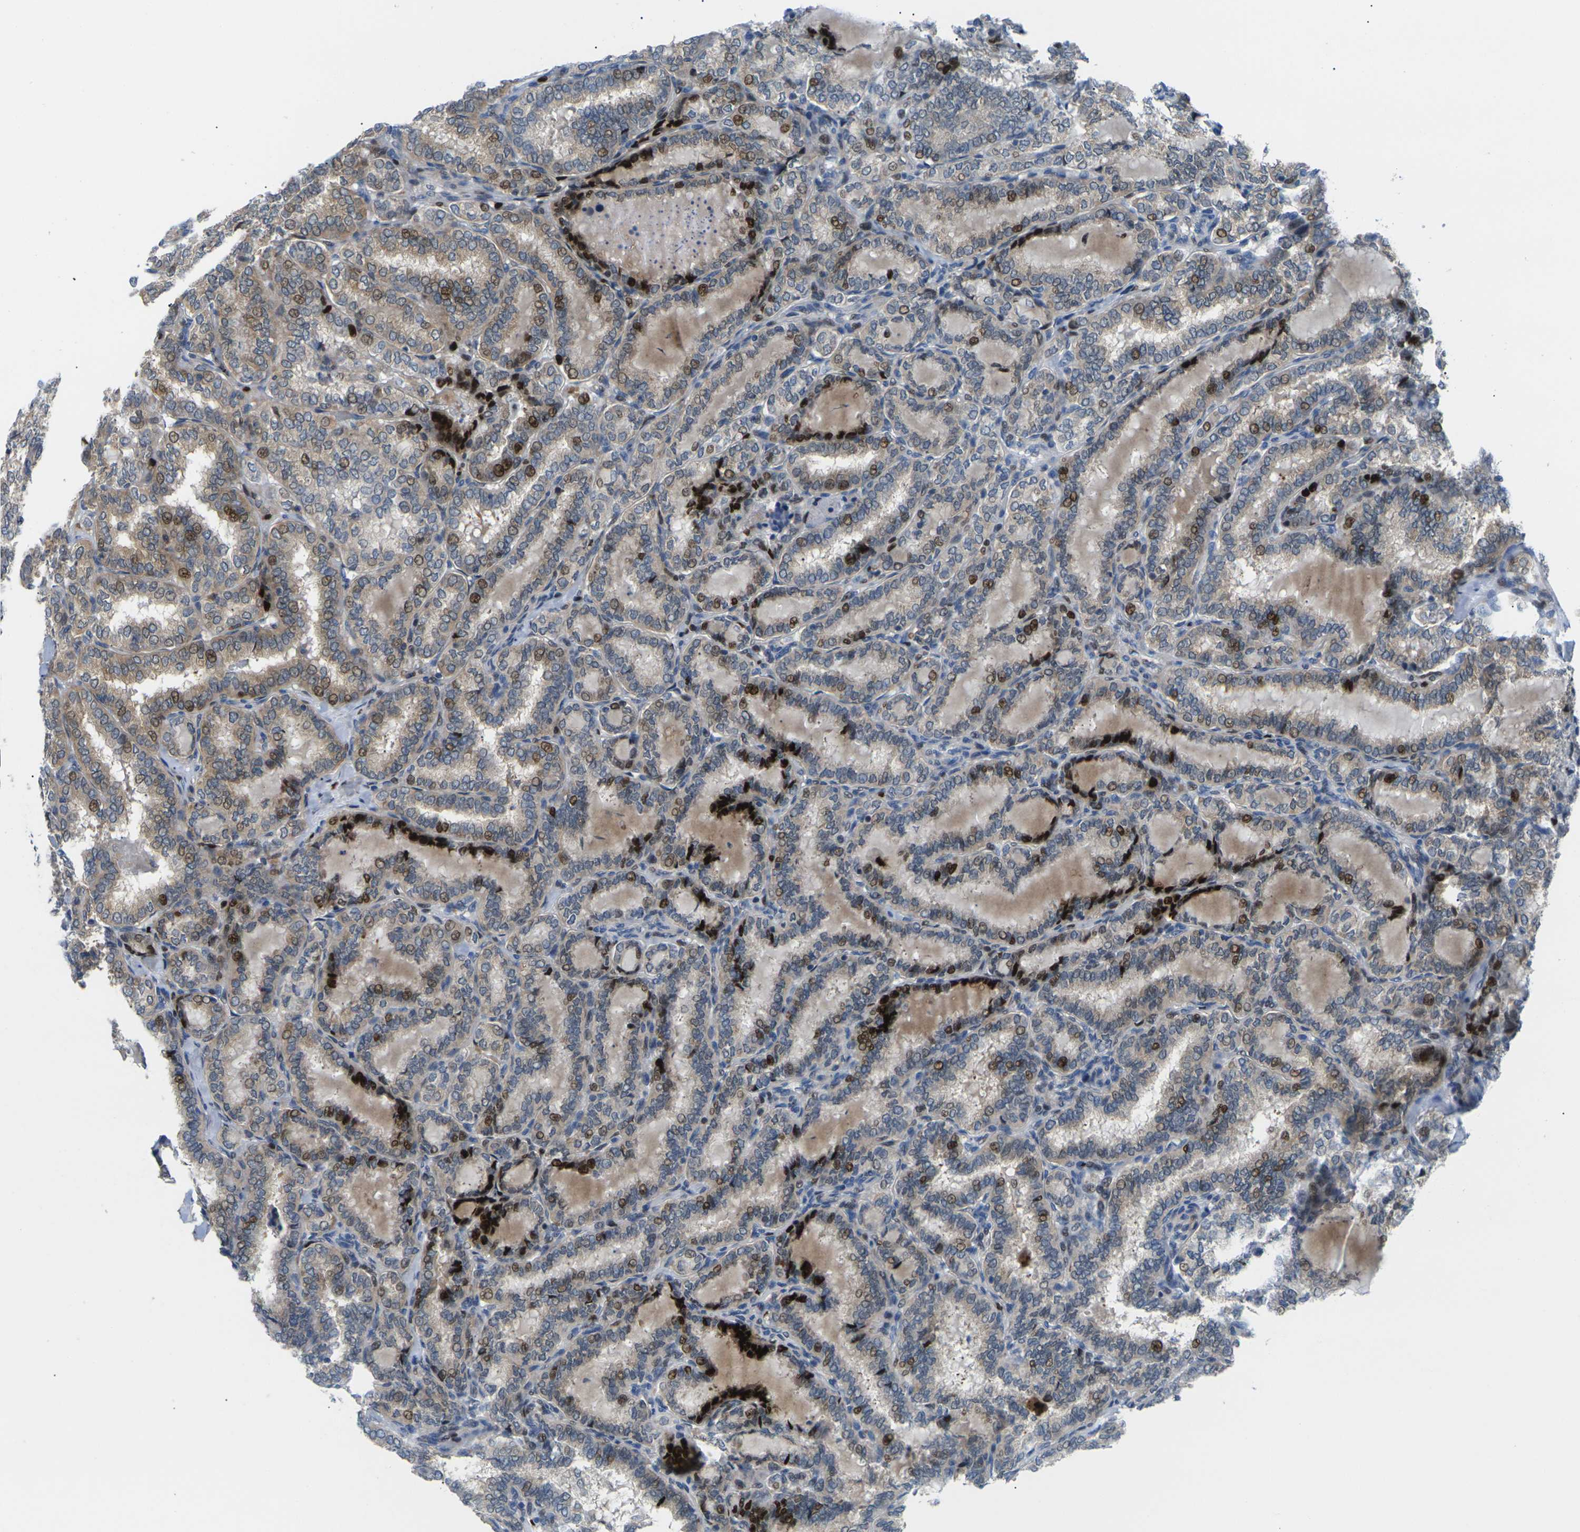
{"staining": {"intensity": "strong", "quantity": "<25%", "location": "cytoplasmic/membranous,nuclear"}, "tissue": "thyroid cancer", "cell_type": "Tumor cells", "image_type": "cancer", "snomed": [{"axis": "morphology", "description": "Normal tissue, NOS"}, {"axis": "morphology", "description": "Papillary adenocarcinoma, NOS"}, {"axis": "topography", "description": "Thyroid gland"}], "caption": "Thyroid cancer (papillary adenocarcinoma) stained for a protein exhibits strong cytoplasmic/membranous and nuclear positivity in tumor cells.", "gene": "RPS6KA3", "patient": {"sex": "female", "age": 30}}